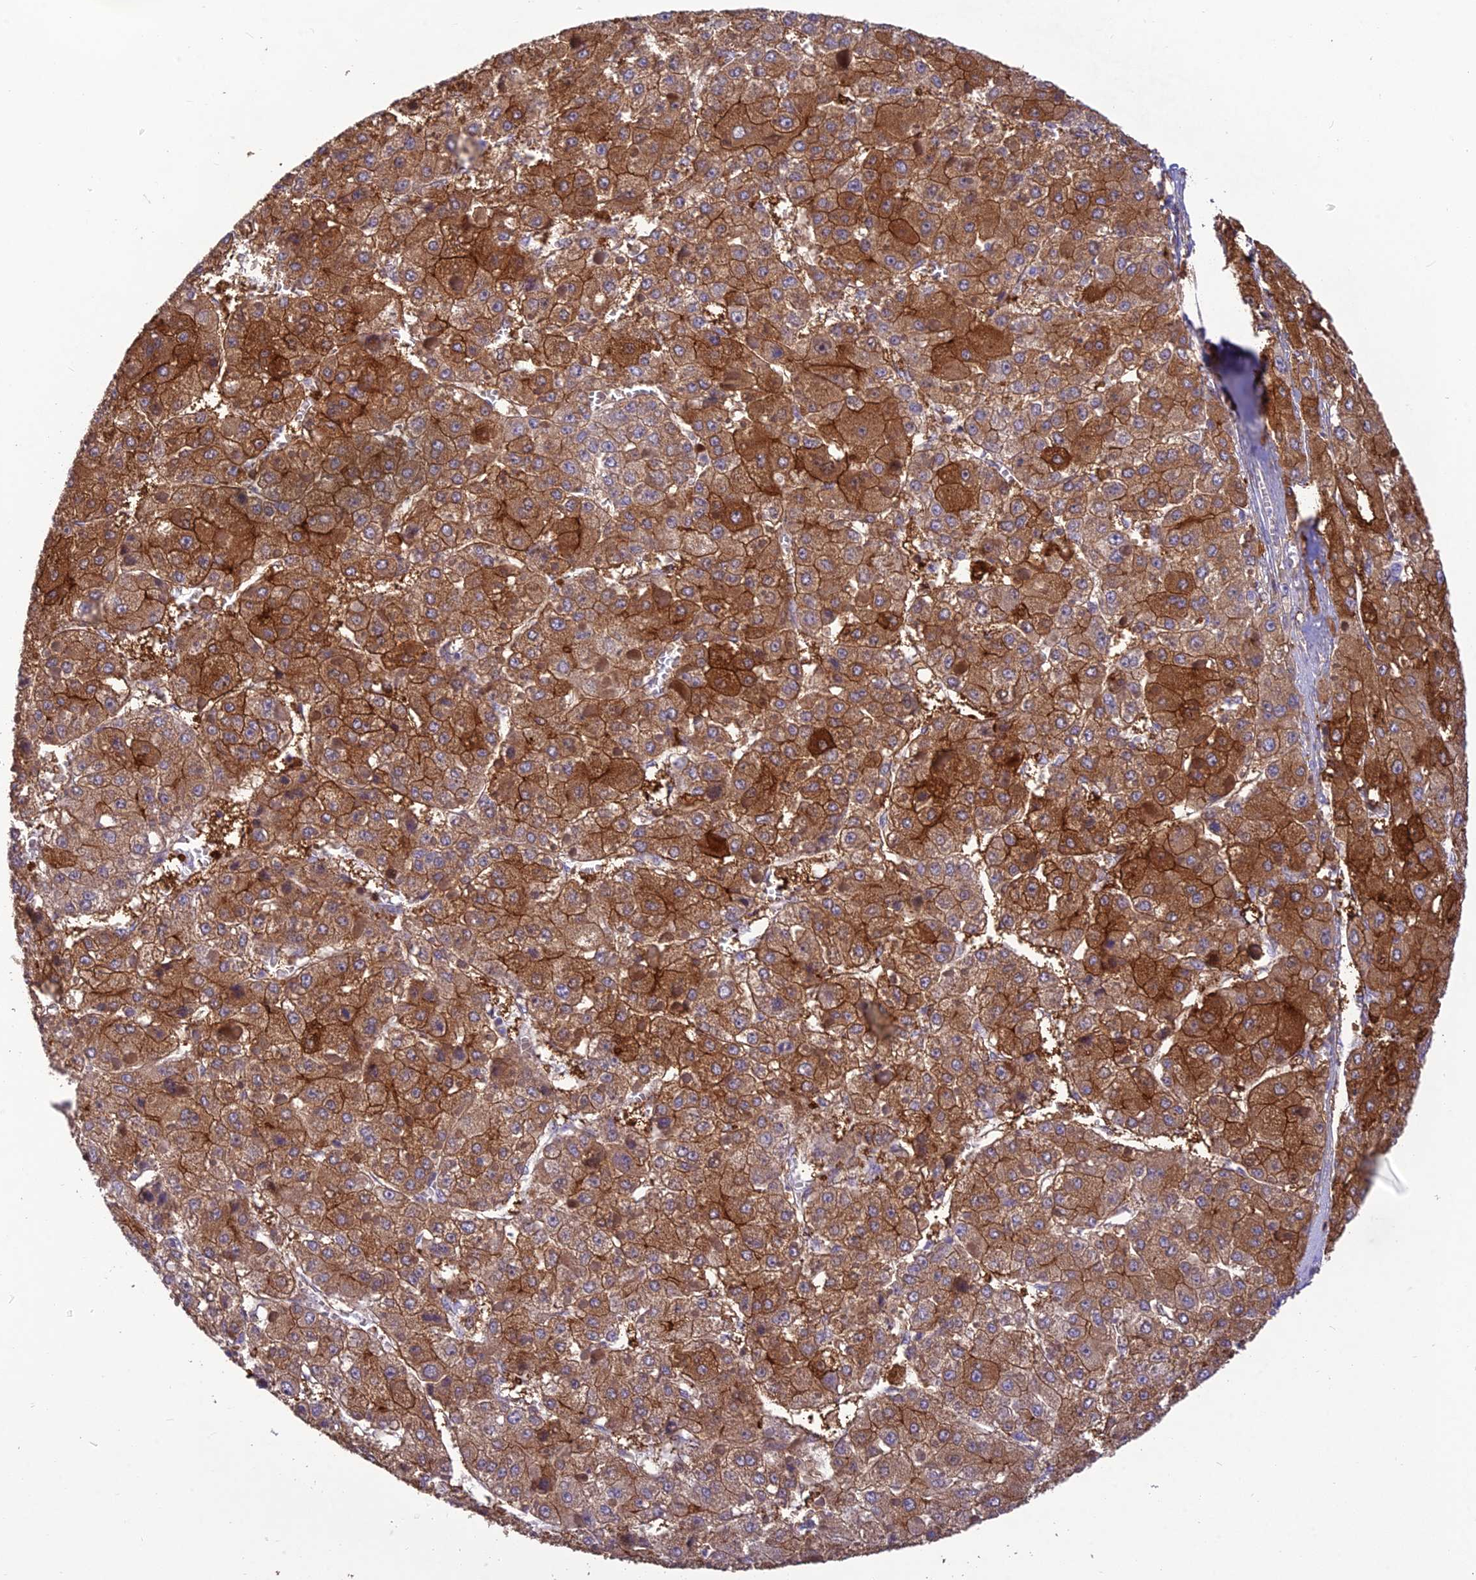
{"staining": {"intensity": "strong", "quantity": ">75%", "location": "cytoplasmic/membranous"}, "tissue": "liver cancer", "cell_type": "Tumor cells", "image_type": "cancer", "snomed": [{"axis": "morphology", "description": "Carcinoma, Hepatocellular, NOS"}, {"axis": "topography", "description": "Liver"}], "caption": "There is high levels of strong cytoplasmic/membranous positivity in tumor cells of liver cancer, as demonstrated by immunohistochemical staining (brown color).", "gene": "HPSE2", "patient": {"sex": "female", "age": 73}}